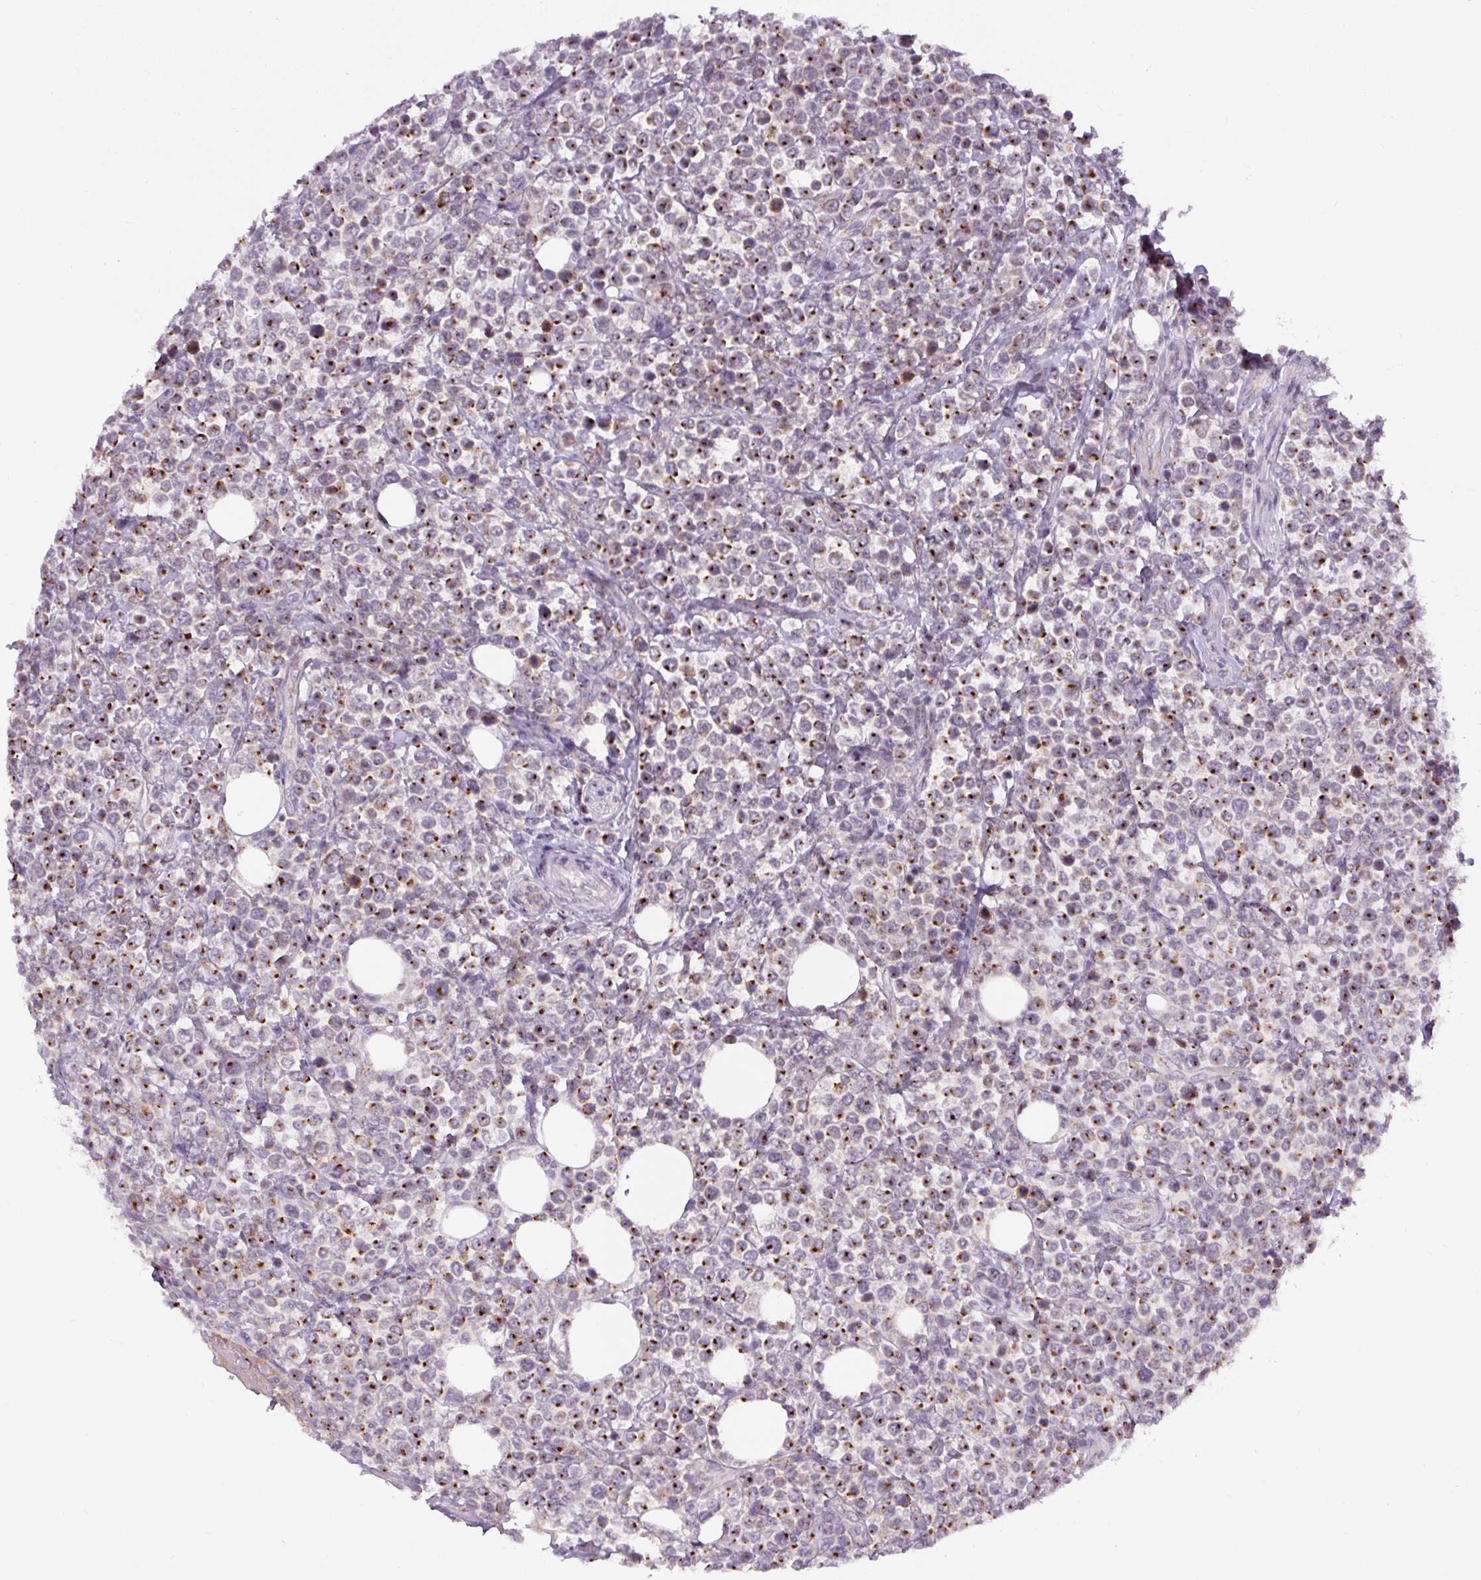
{"staining": {"intensity": "moderate", "quantity": ">75%", "location": "cytoplasmic/membranous"}, "tissue": "lymphoma", "cell_type": "Tumor cells", "image_type": "cancer", "snomed": [{"axis": "morphology", "description": "Malignant lymphoma, non-Hodgkin's type, Low grade"}, {"axis": "topography", "description": "Lymph node"}], "caption": "This image shows IHC staining of human malignant lymphoma, non-Hodgkin's type (low-grade), with medium moderate cytoplasmic/membranous staining in about >75% of tumor cells.", "gene": "PCM1", "patient": {"sex": "male", "age": 60}}